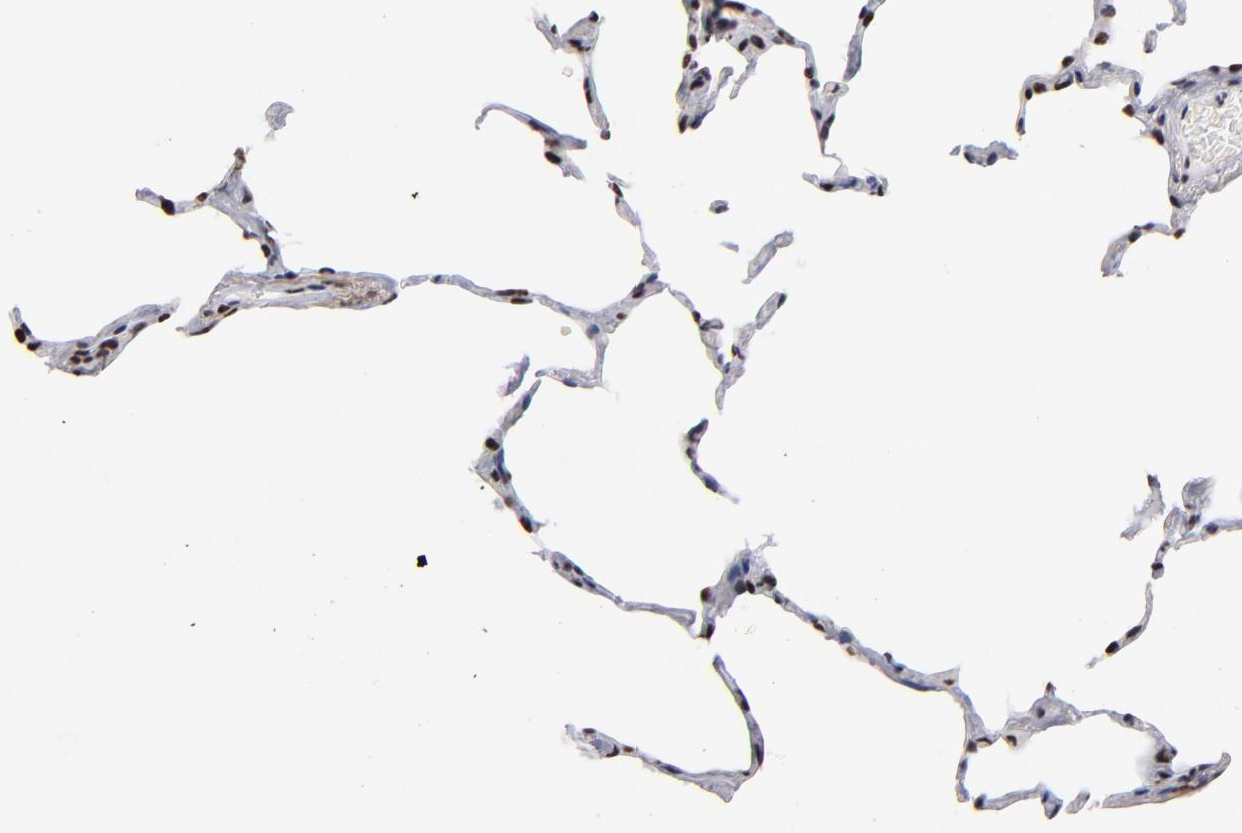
{"staining": {"intensity": "strong", "quantity": "25%-75%", "location": "nuclear"}, "tissue": "lung", "cell_type": "Alveolar cells", "image_type": "normal", "snomed": [{"axis": "morphology", "description": "Normal tissue, NOS"}, {"axis": "topography", "description": "Lung"}], "caption": "Immunohistochemistry (IHC) of unremarkable lung demonstrates high levels of strong nuclear expression in about 25%-75% of alveolar cells. Using DAB (brown) and hematoxylin (blue) stains, captured at high magnification using brightfield microscopy.", "gene": "MN1", "patient": {"sex": "female", "age": 75}}